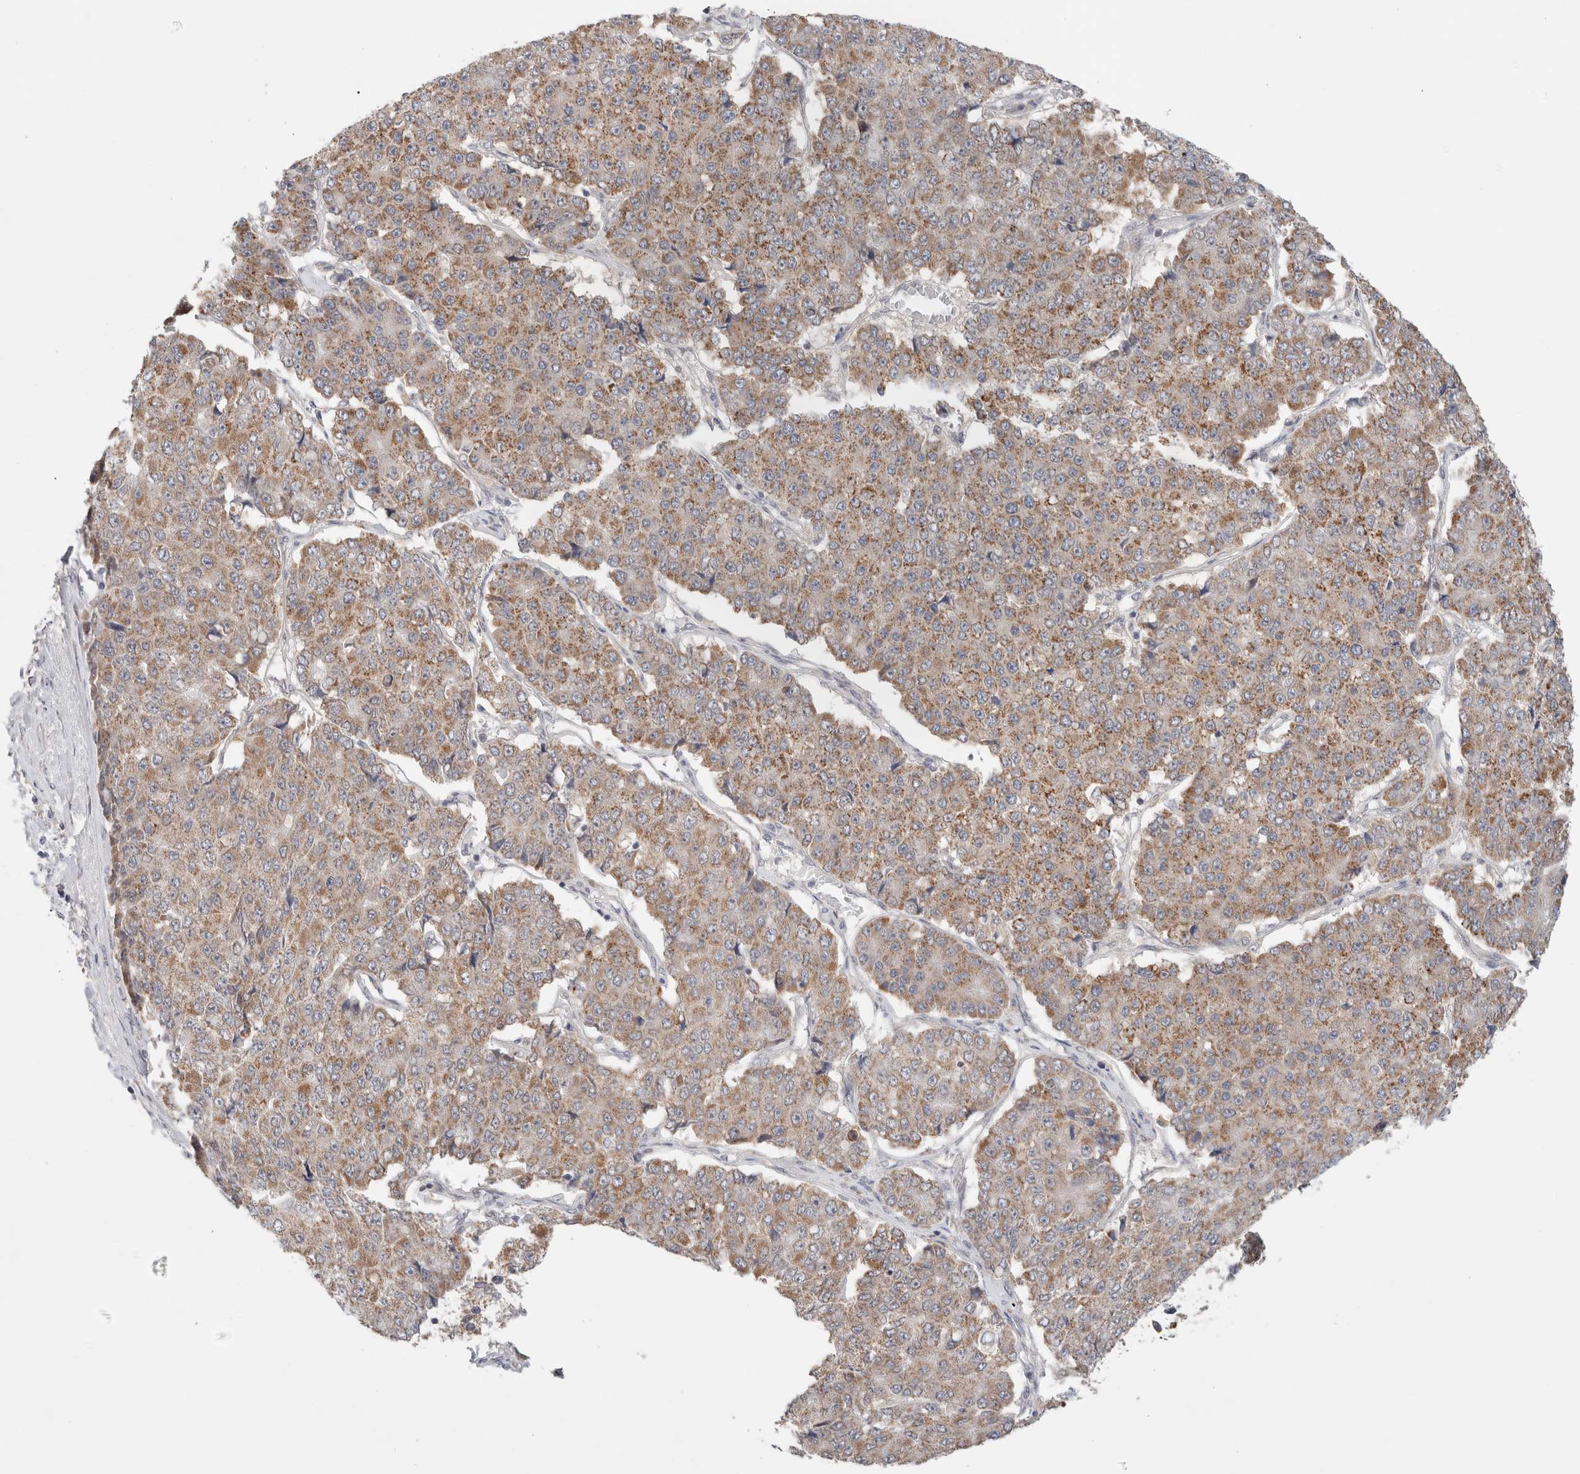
{"staining": {"intensity": "moderate", "quantity": ">75%", "location": "cytoplasmic/membranous"}, "tissue": "pancreatic cancer", "cell_type": "Tumor cells", "image_type": "cancer", "snomed": [{"axis": "morphology", "description": "Adenocarcinoma, NOS"}, {"axis": "topography", "description": "Pancreas"}], "caption": "DAB (3,3'-diaminobenzidine) immunohistochemical staining of human pancreatic cancer reveals moderate cytoplasmic/membranous protein positivity in about >75% of tumor cells.", "gene": "ERI3", "patient": {"sex": "male", "age": 50}}